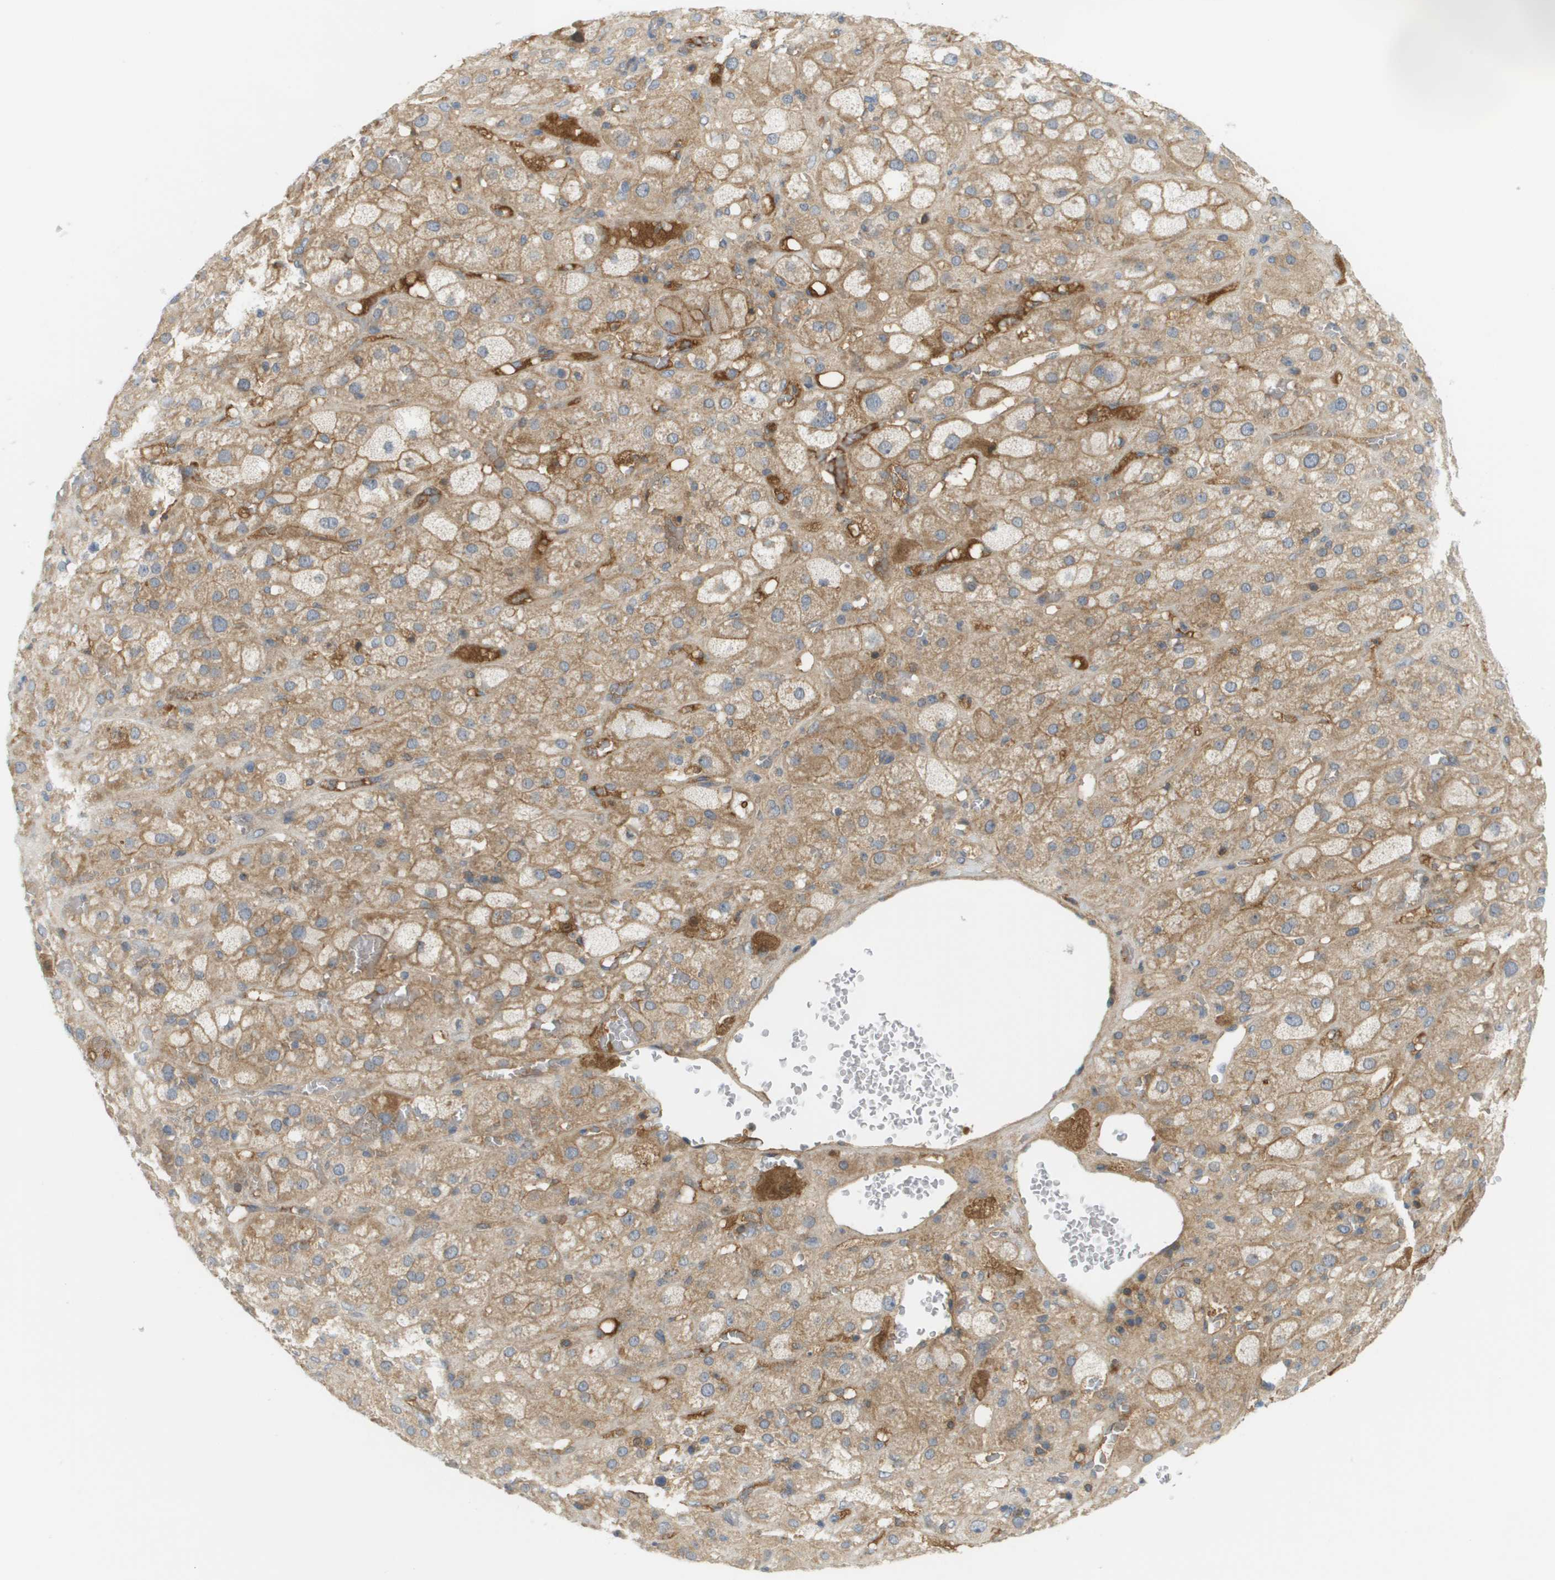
{"staining": {"intensity": "moderate", "quantity": ">75%", "location": "cytoplasmic/membranous"}, "tissue": "adrenal gland", "cell_type": "Glandular cells", "image_type": "normal", "snomed": [{"axis": "morphology", "description": "Normal tissue, NOS"}, {"axis": "topography", "description": "Adrenal gland"}], "caption": "Immunohistochemistry of unremarkable adrenal gland exhibits medium levels of moderate cytoplasmic/membranous staining in approximately >75% of glandular cells. (DAB (3,3'-diaminobenzidine) IHC, brown staining for protein, blue staining for nuclei).", "gene": "PROC", "patient": {"sex": "female", "age": 47}}